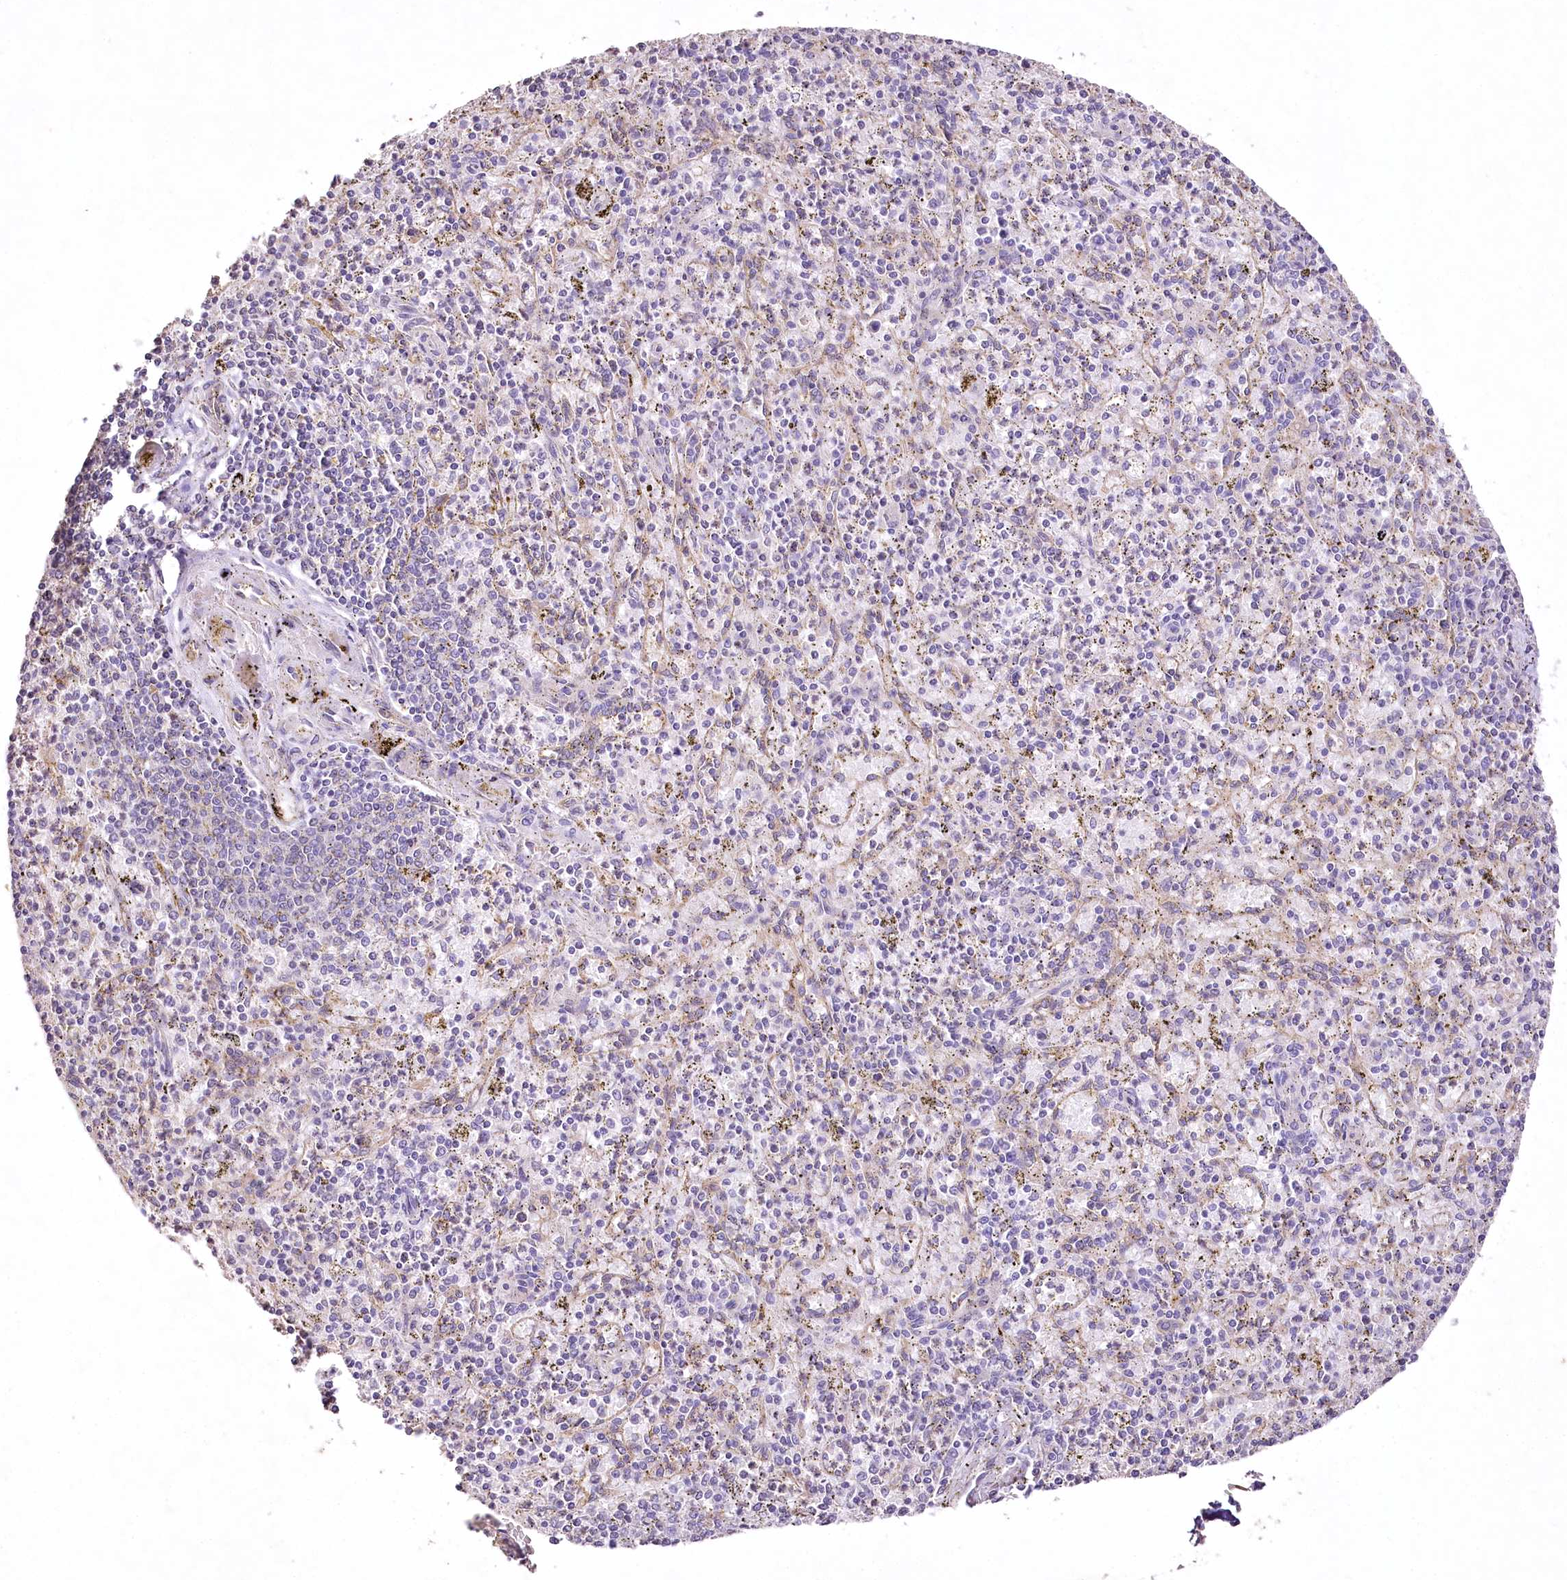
{"staining": {"intensity": "negative", "quantity": "none", "location": "none"}, "tissue": "spleen", "cell_type": "Cells in red pulp", "image_type": "normal", "snomed": [{"axis": "morphology", "description": "Normal tissue, NOS"}, {"axis": "topography", "description": "Spleen"}], "caption": "High power microscopy histopathology image of an immunohistochemistry histopathology image of benign spleen, revealing no significant staining in cells in red pulp. (Immunohistochemistry (ihc), brightfield microscopy, high magnification).", "gene": "ENPP1", "patient": {"sex": "male", "age": 72}}